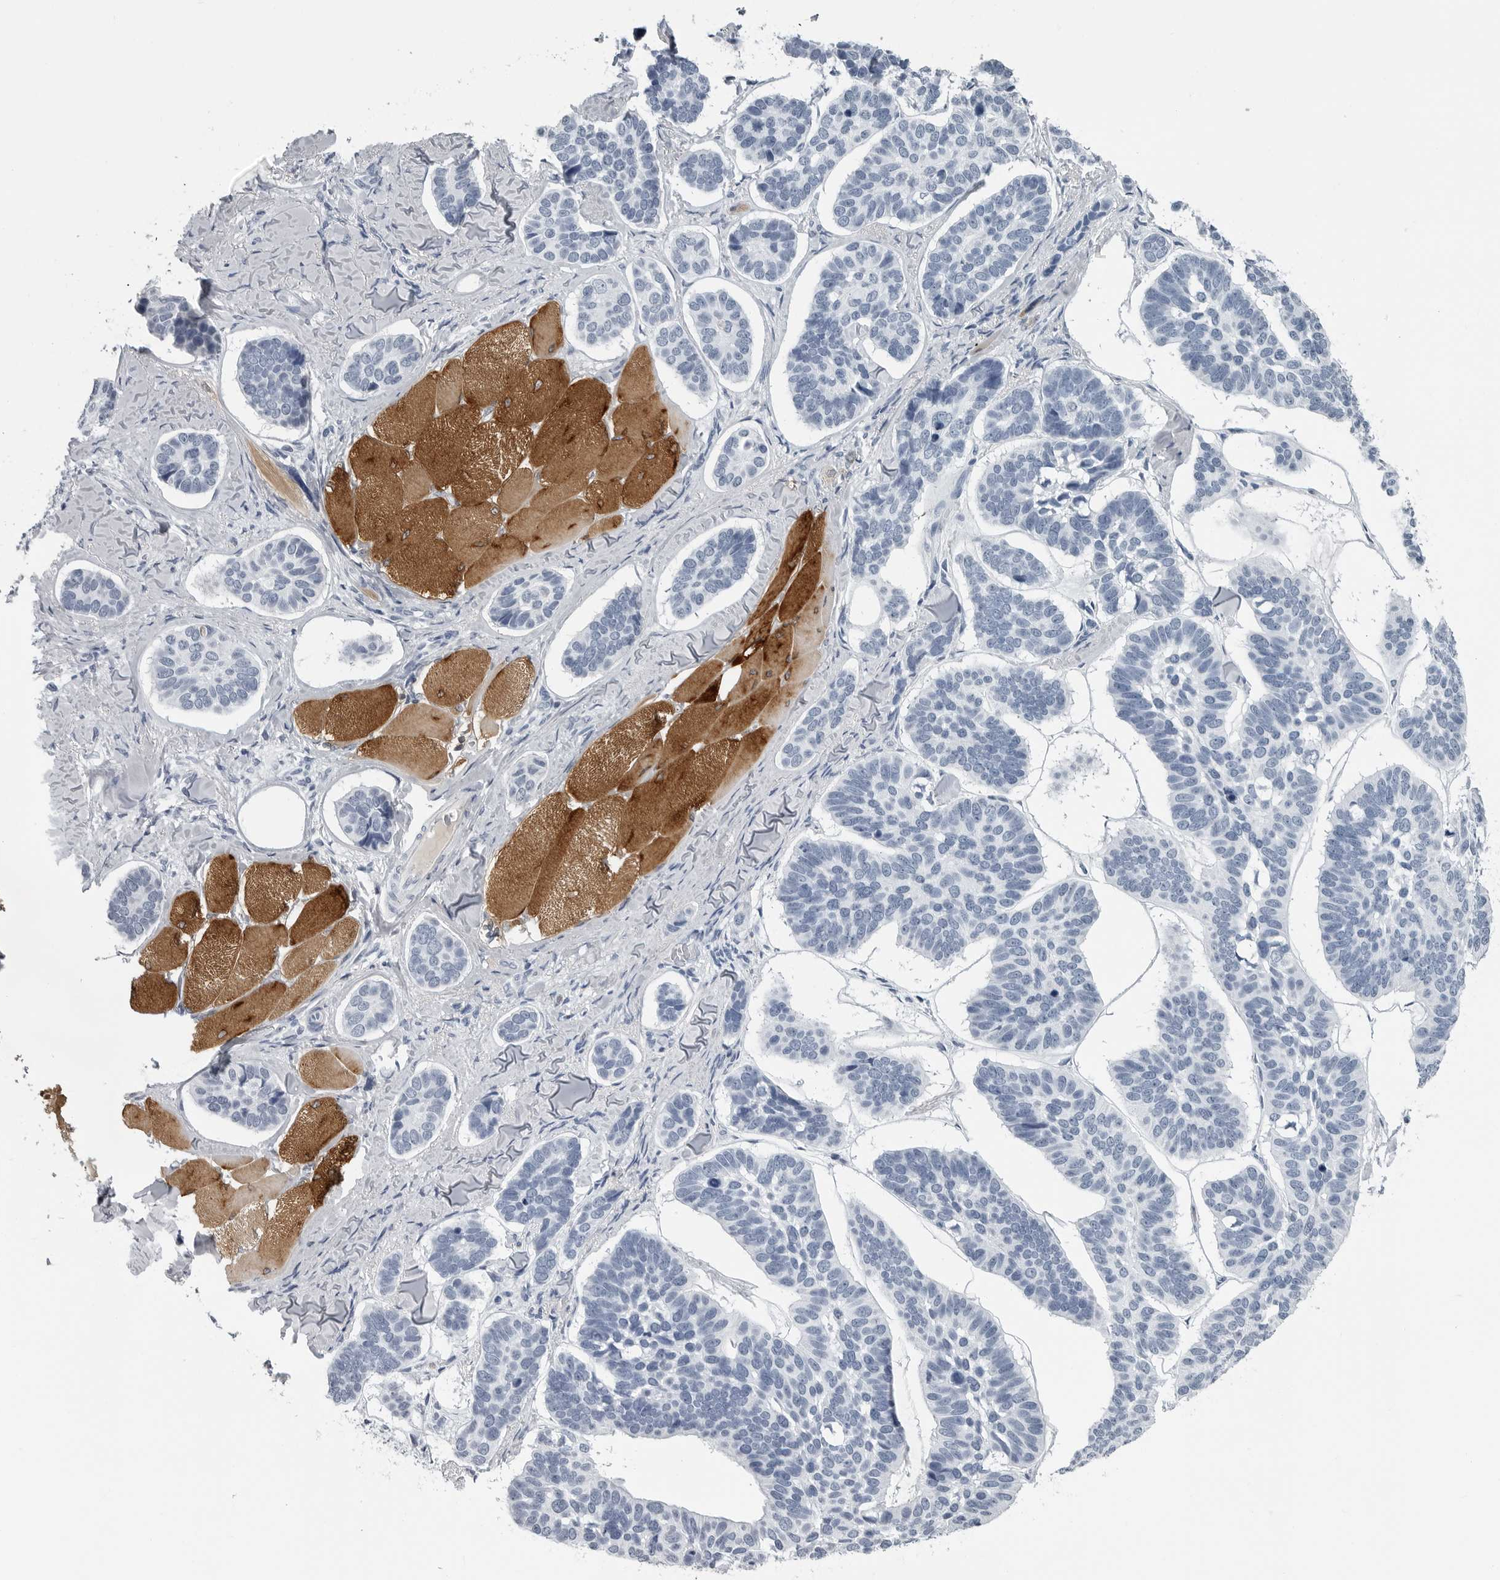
{"staining": {"intensity": "negative", "quantity": "none", "location": "none"}, "tissue": "skin cancer", "cell_type": "Tumor cells", "image_type": "cancer", "snomed": [{"axis": "morphology", "description": "Basal cell carcinoma"}, {"axis": "topography", "description": "Skin"}], "caption": "Protein analysis of skin cancer (basal cell carcinoma) exhibits no significant positivity in tumor cells.", "gene": "AMPD1", "patient": {"sex": "male", "age": 62}}